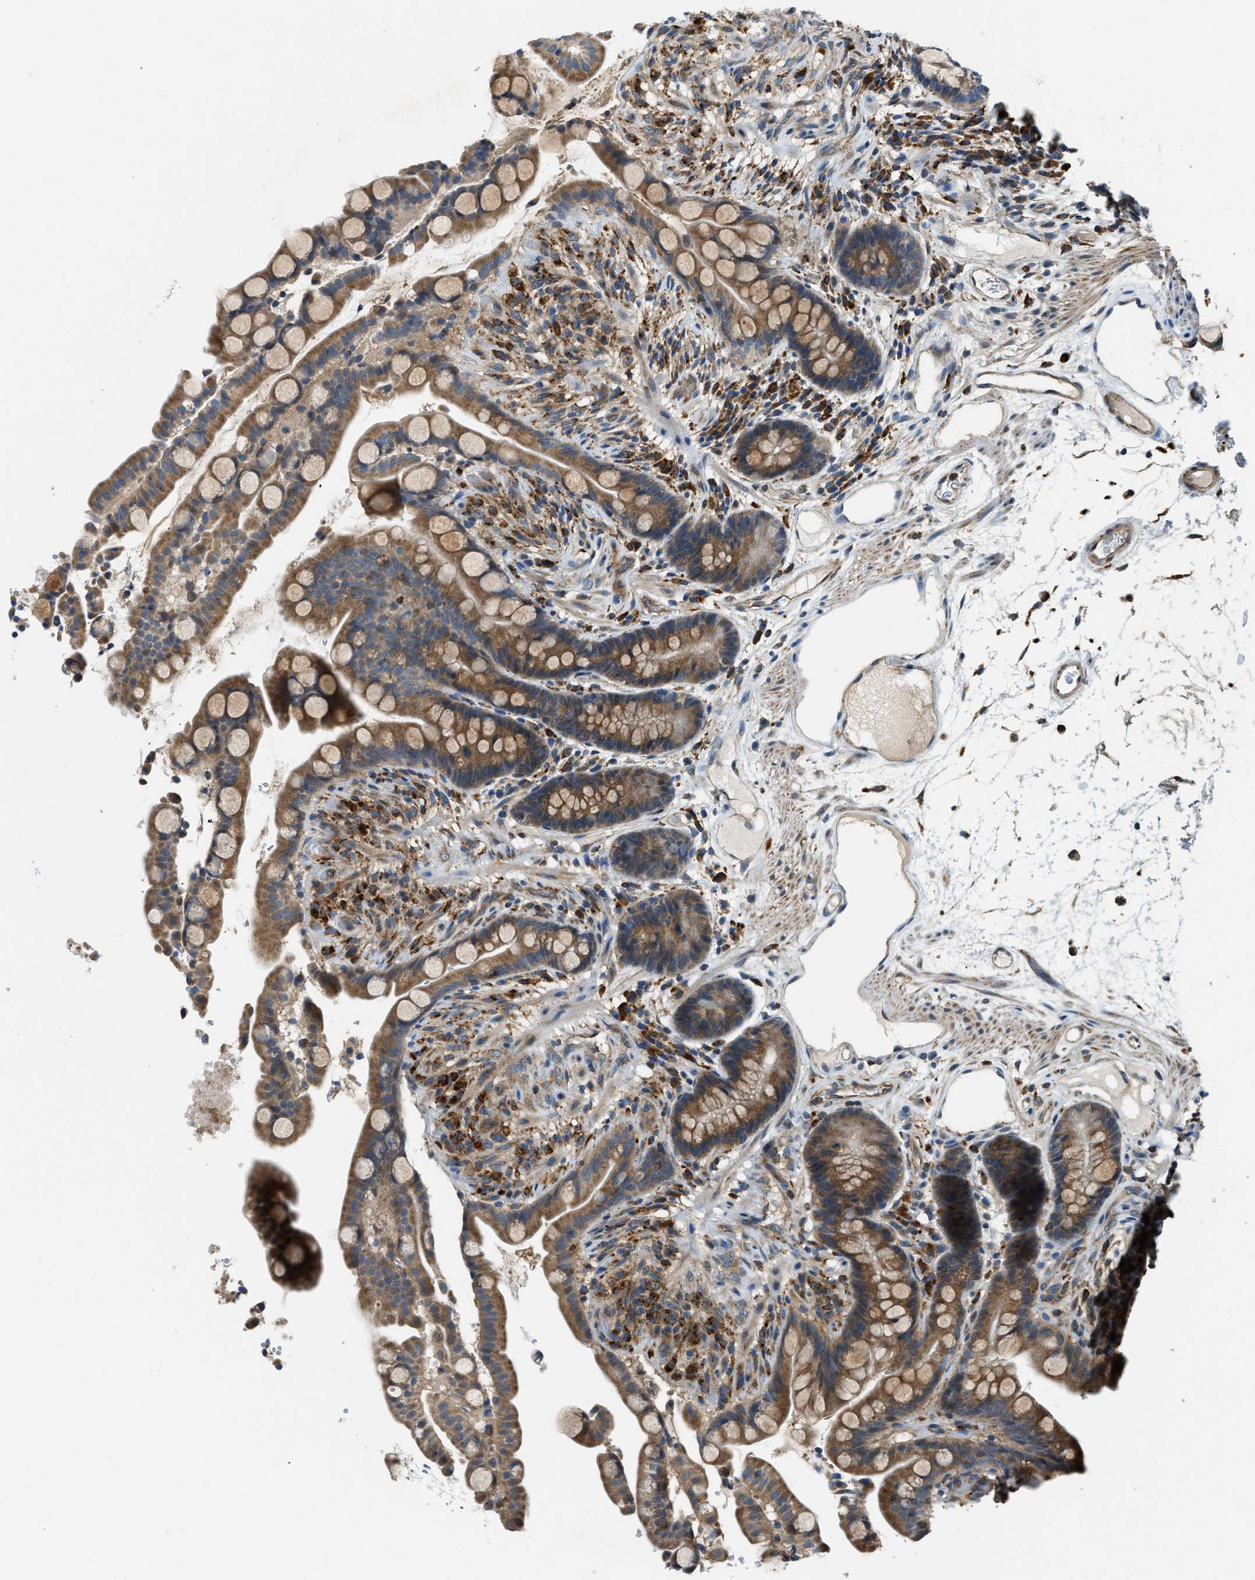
{"staining": {"intensity": "moderate", "quantity": ">75%", "location": "cytoplasmic/membranous"}, "tissue": "colon", "cell_type": "Endothelial cells", "image_type": "normal", "snomed": [{"axis": "morphology", "description": "Normal tissue, NOS"}, {"axis": "topography", "description": "Colon"}], "caption": "Protein staining exhibits moderate cytoplasmic/membranous positivity in approximately >75% of endothelial cells in benign colon. The staining was performed using DAB to visualize the protein expression in brown, while the nuclei were stained in blue with hematoxylin (Magnification: 20x).", "gene": "STARD3NL", "patient": {"sex": "male", "age": 73}}